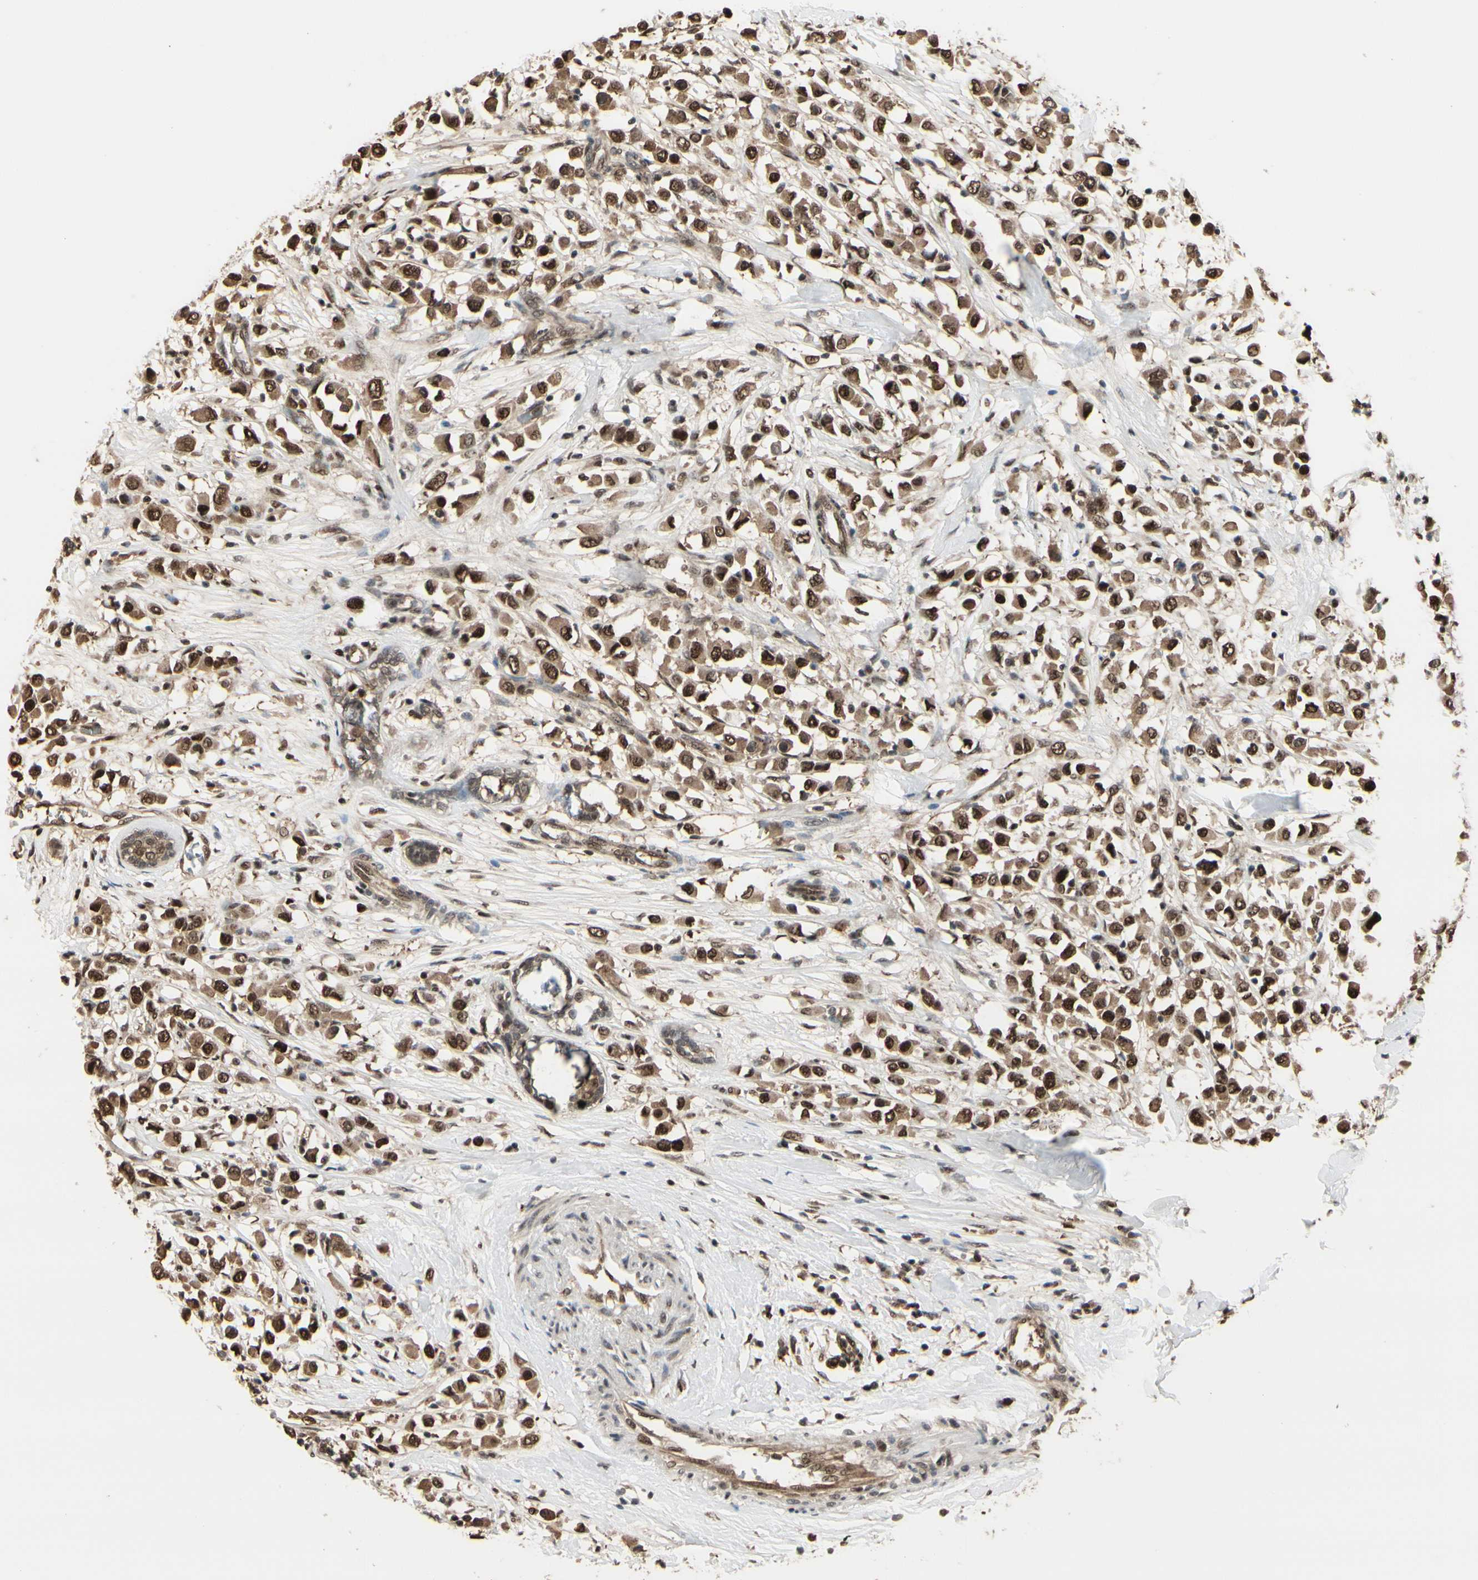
{"staining": {"intensity": "strong", "quantity": ">75%", "location": "cytoplasmic/membranous,nuclear"}, "tissue": "breast cancer", "cell_type": "Tumor cells", "image_type": "cancer", "snomed": [{"axis": "morphology", "description": "Duct carcinoma"}, {"axis": "topography", "description": "Breast"}], "caption": "Breast cancer (infiltrating ductal carcinoma) tissue exhibits strong cytoplasmic/membranous and nuclear staining in about >75% of tumor cells, visualized by immunohistochemistry. The staining was performed using DAB (3,3'-diaminobenzidine), with brown indicating positive protein expression. Nuclei are stained blue with hematoxylin.", "gene": "HSF1", "patient": {"sex": "female", "age": 61}}